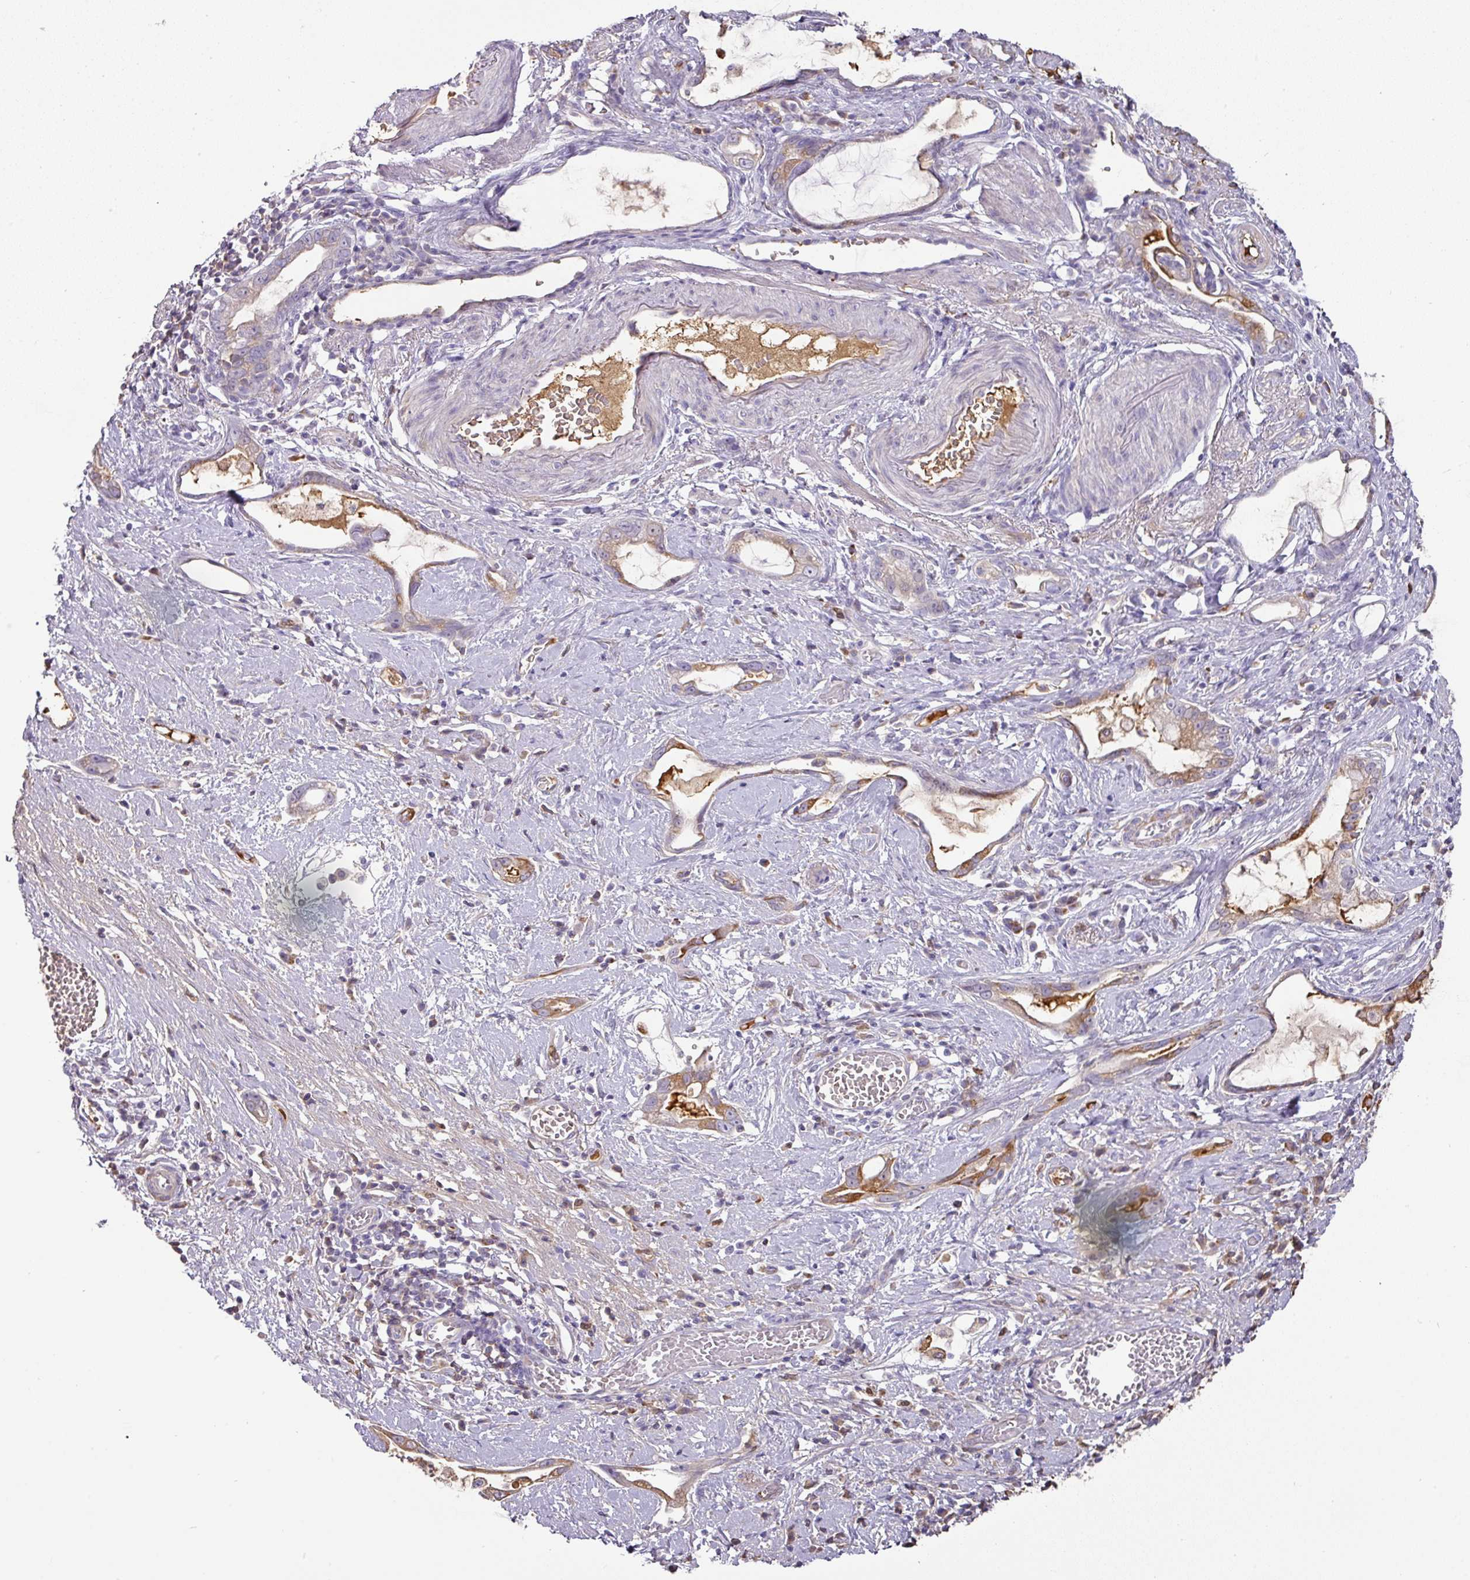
{"staining": {"intensity": "moderate", "quantity": "<25%", "location": "cytoplasmic/membranous"}, "tissue": "stomach cancer", "cell_type": "Tumor cells", "image_type": "cancer", "snomed": [{"axis": "morphology", "description": "Adenocarcinoma, NOS"}, {"axis": "topography", "description": "Stomach"}], "caption": "The histopathology image exhibits a brown stain indicating the presence of a protein in the cytoplasmic/membranous of tumor cells in stomach adenocarcinoma.", "gene": "CCZ1", "patient": {"sex": "male", "age": 55}}